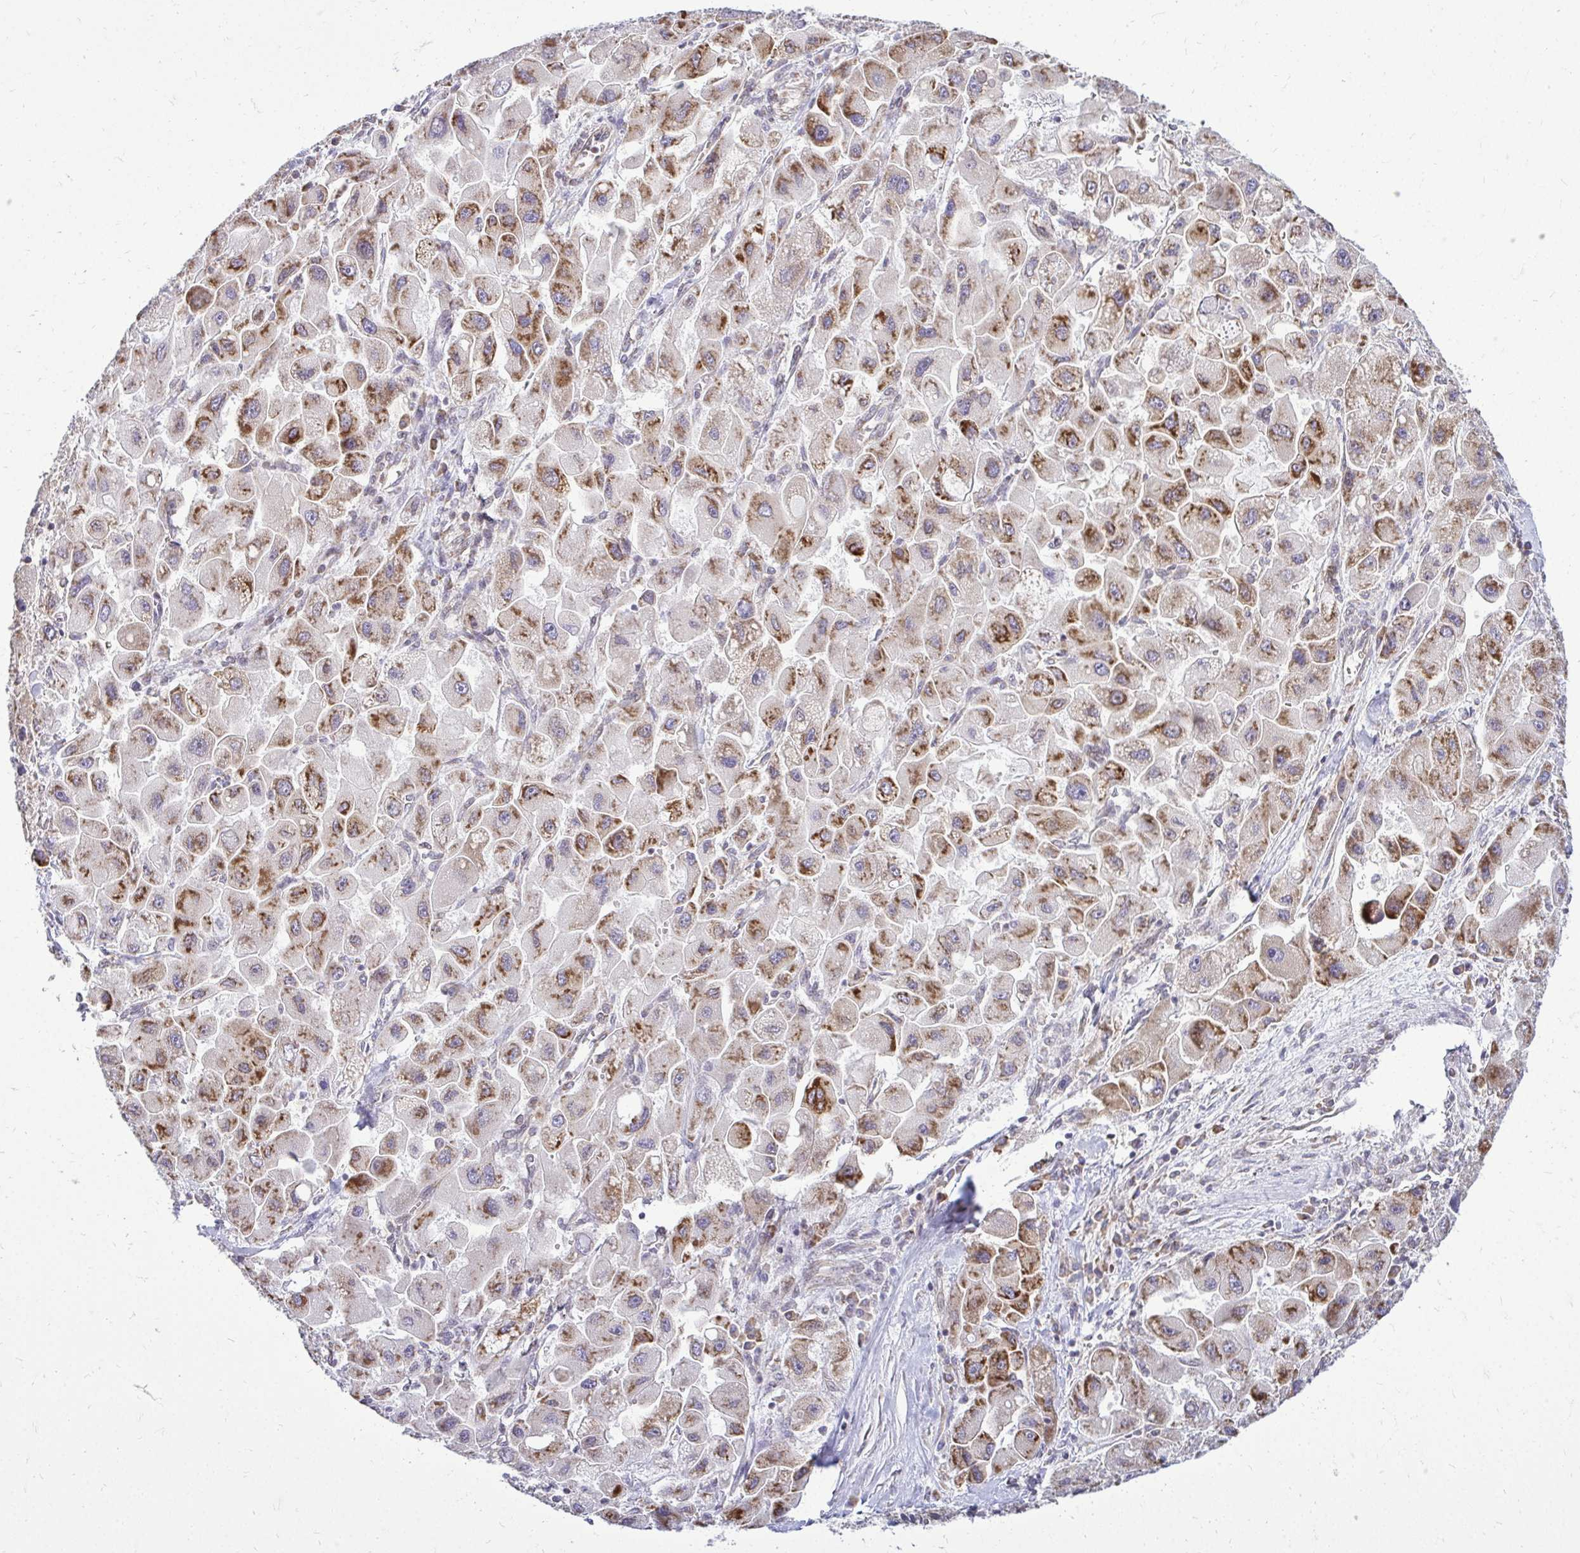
{"staining": {"intensity": "strong", "quantity": "25%-75%", "location": "cytoplasmic/membranous"}, "tissue": "liver cancer", "cell_type": "Tumor cells", "image_type": "cancer", "snomed": [{"axis": "morphology", "description": "Carcinoma, Hepatocellular, NOS"}, {"axis": "topography", "description": "Liver"}], "caption": "Protein expression analysis of liver cancer exhibits strong cytoplasmic/membranous staining in approximately 25%-75% of tumor cells.", "gene": "FMR1", "patient": {"sex": "male", "age": 24}}